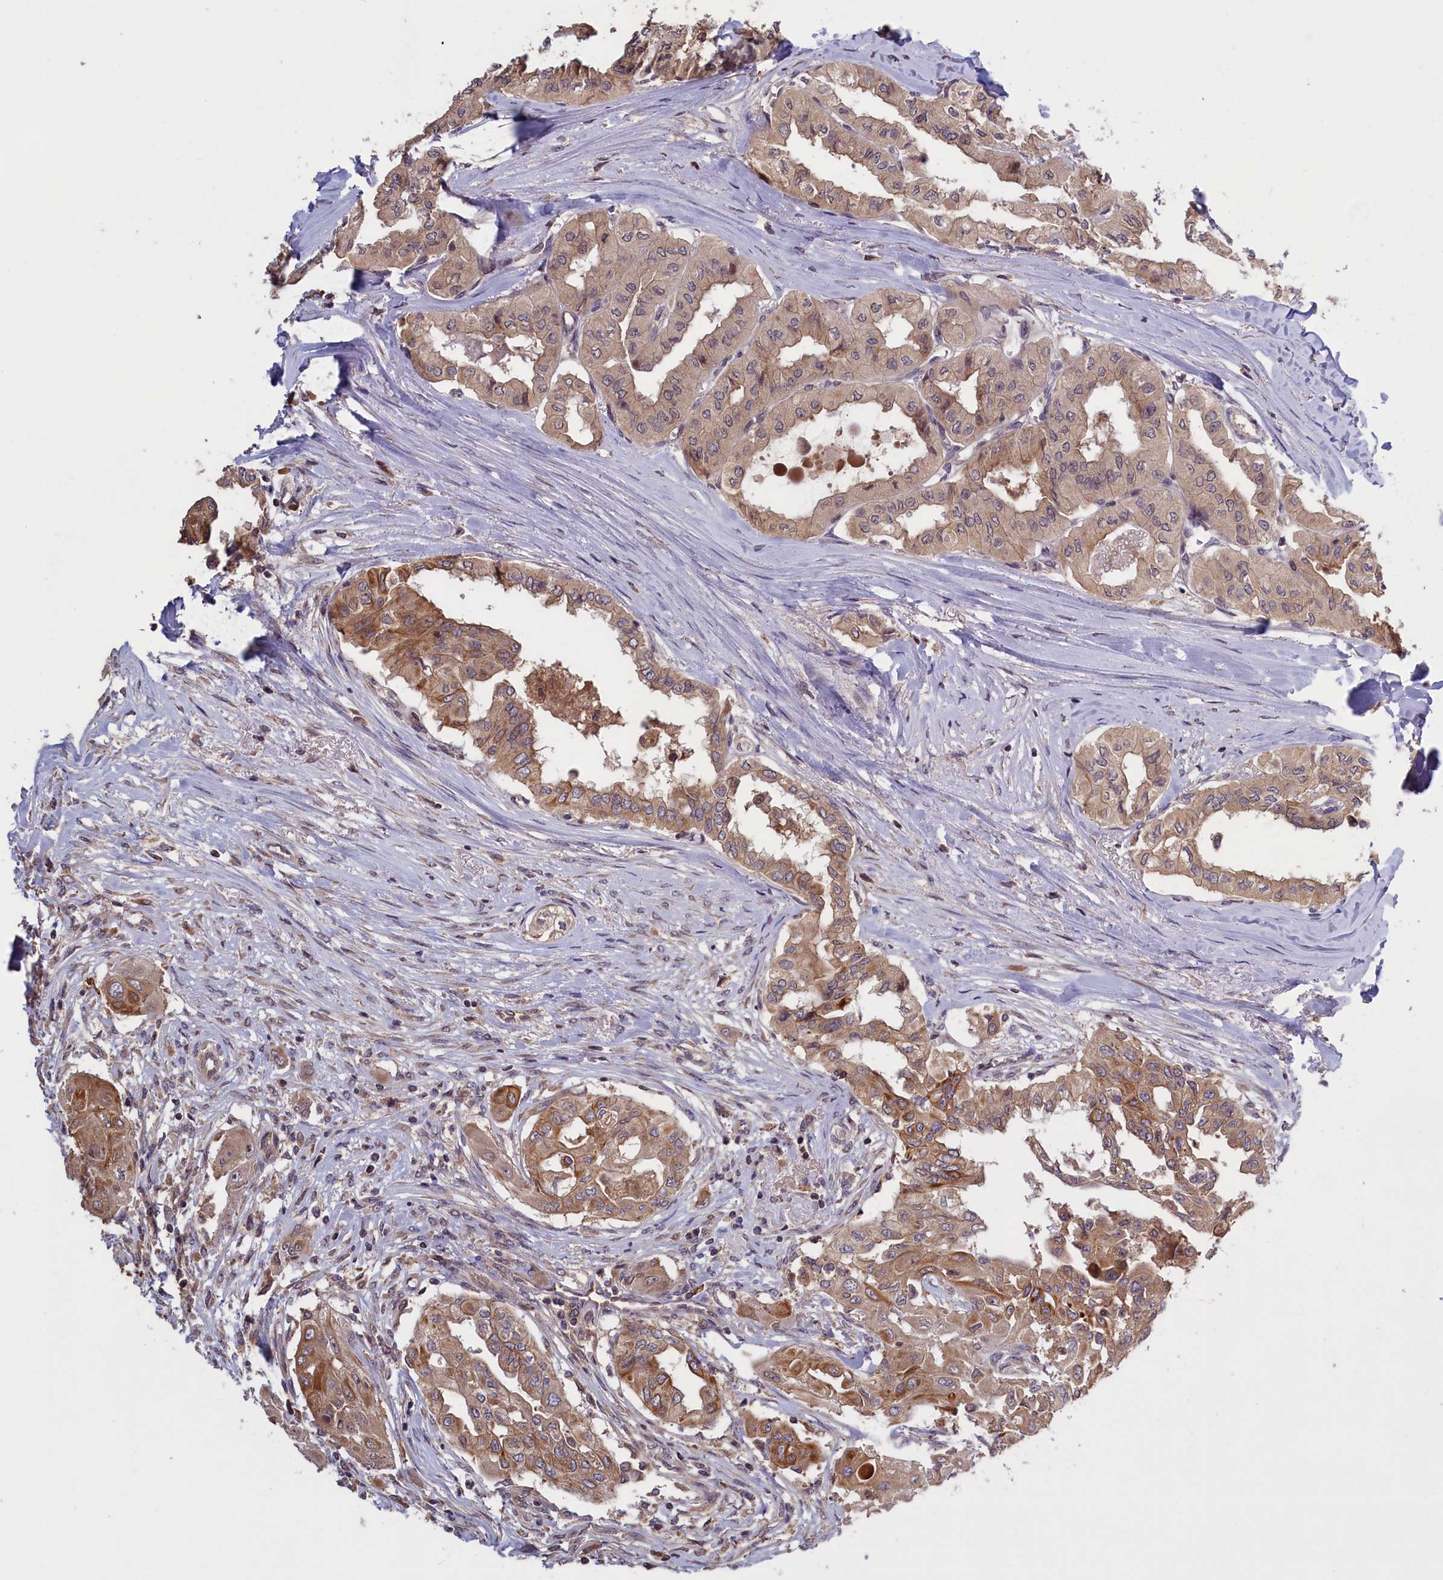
{"staining": {"intensity": "moderate", "quantity": ">75%", "location": "cytoplasmic/membranous"}, "tissue": "thyroid cancer", "cell_type": "Tumor cells", "image_type": "cancer", "snomed": [{"axis": "morphology", "description": "Papillary adenocarcinoma, NOS"}, {"axis": "topography", "description": "Thyroid gland"}], "caption": "Approximately >75% of tumor cells in human thyroid cancer display moderate cytoplasmic/membranous protein positivity as visualized by brown immunohistochemical staining.", "gene": "DENND1B", "patient": {"sex": "female", "age": 59}}